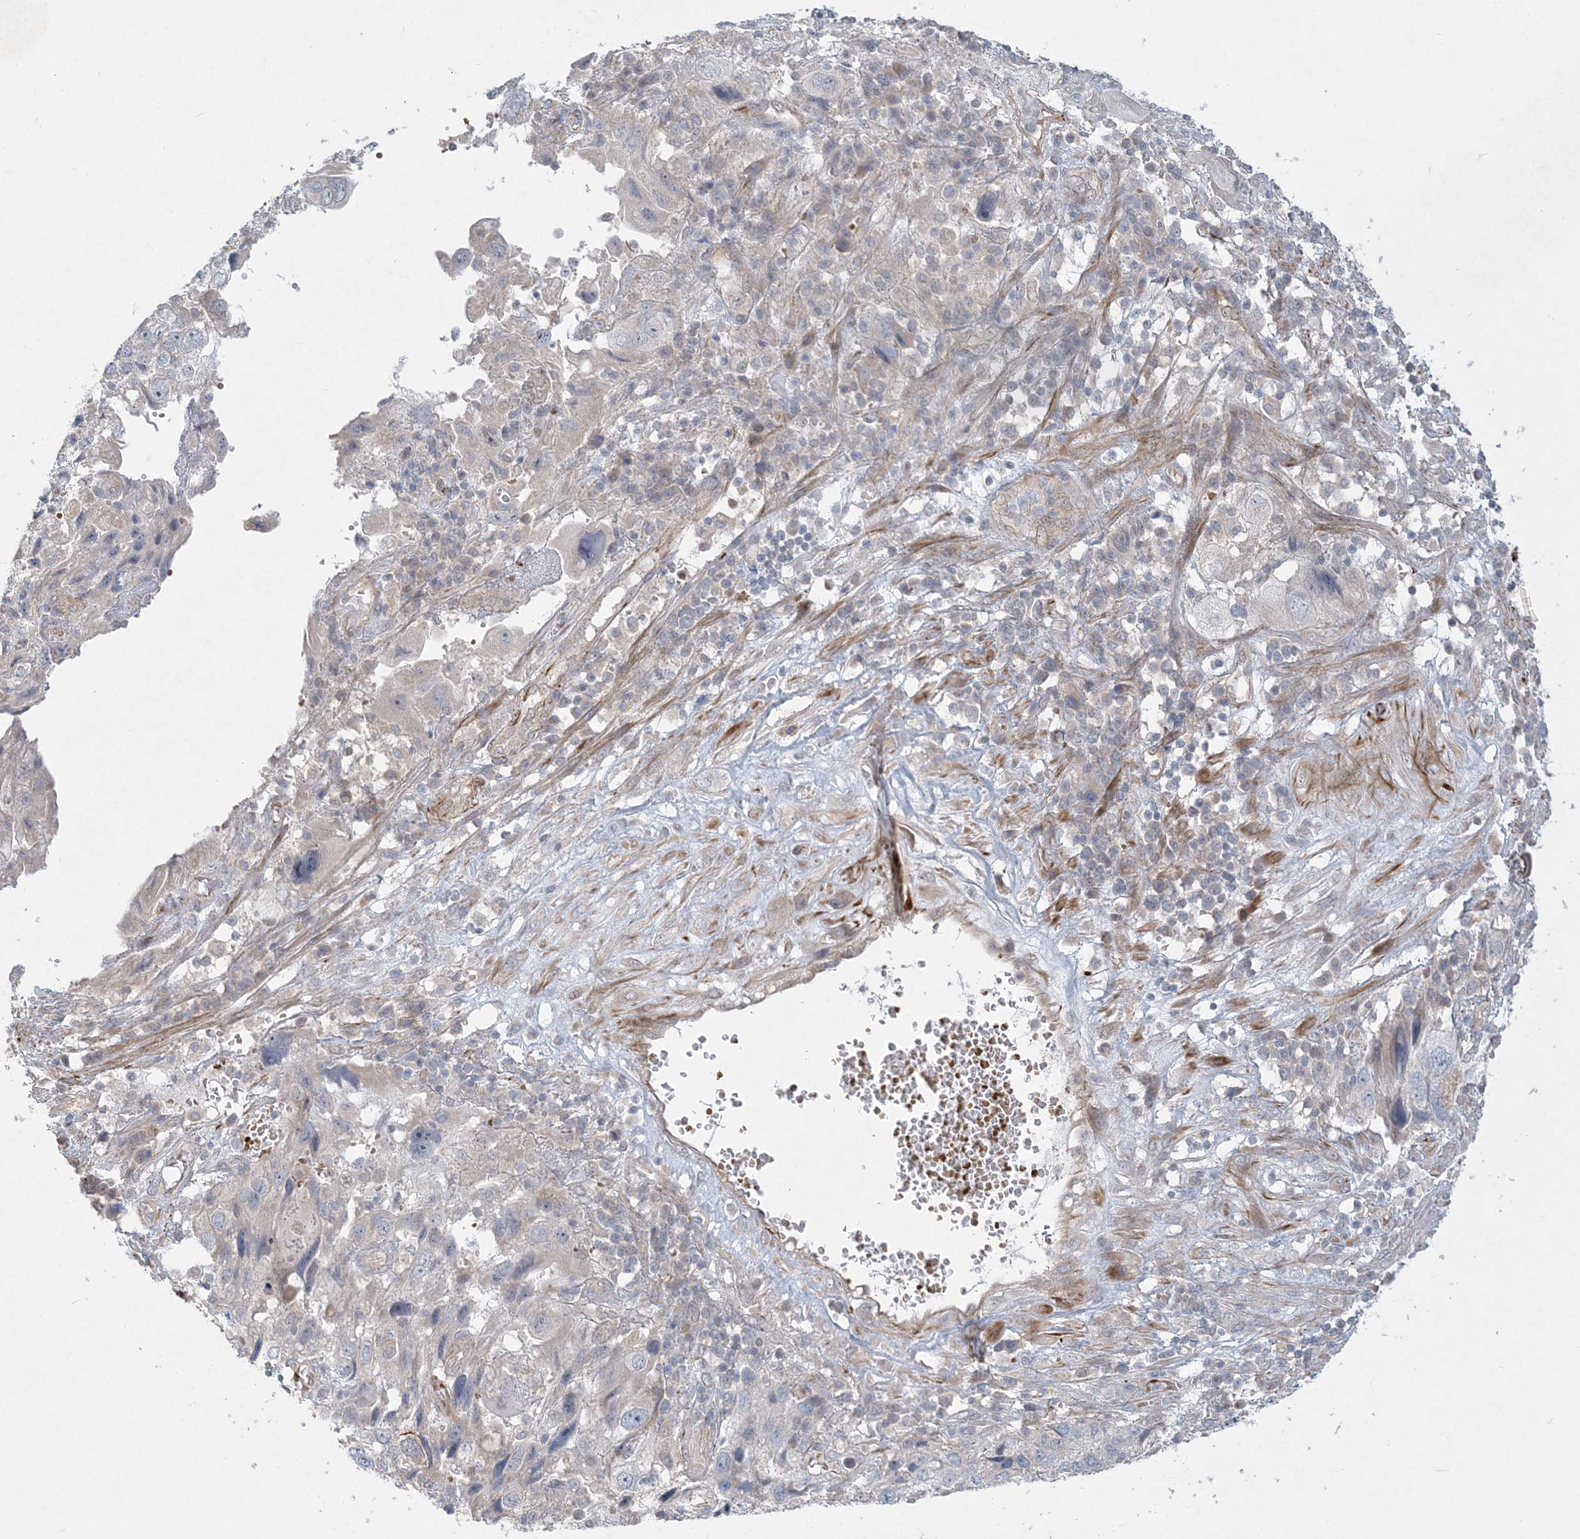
{"staining": {"intensity": "negative", "quantity": "none", "location": "none"}, "tissue": "endometrial cancer", "cell_type": "Tumor cells", "image_type": "cancer", "snomed": [{"axis": "morphology", "description": "Adenocarcinoma, NOS"}, {"axis": "topography", "description": "Endometrium"}], "caption": "Photomicrograph shows no protein expression in tumor cells of endometrial cancer tissue.", "gene": "INPP1", "patient": {"sex": "female", "age": 49}}